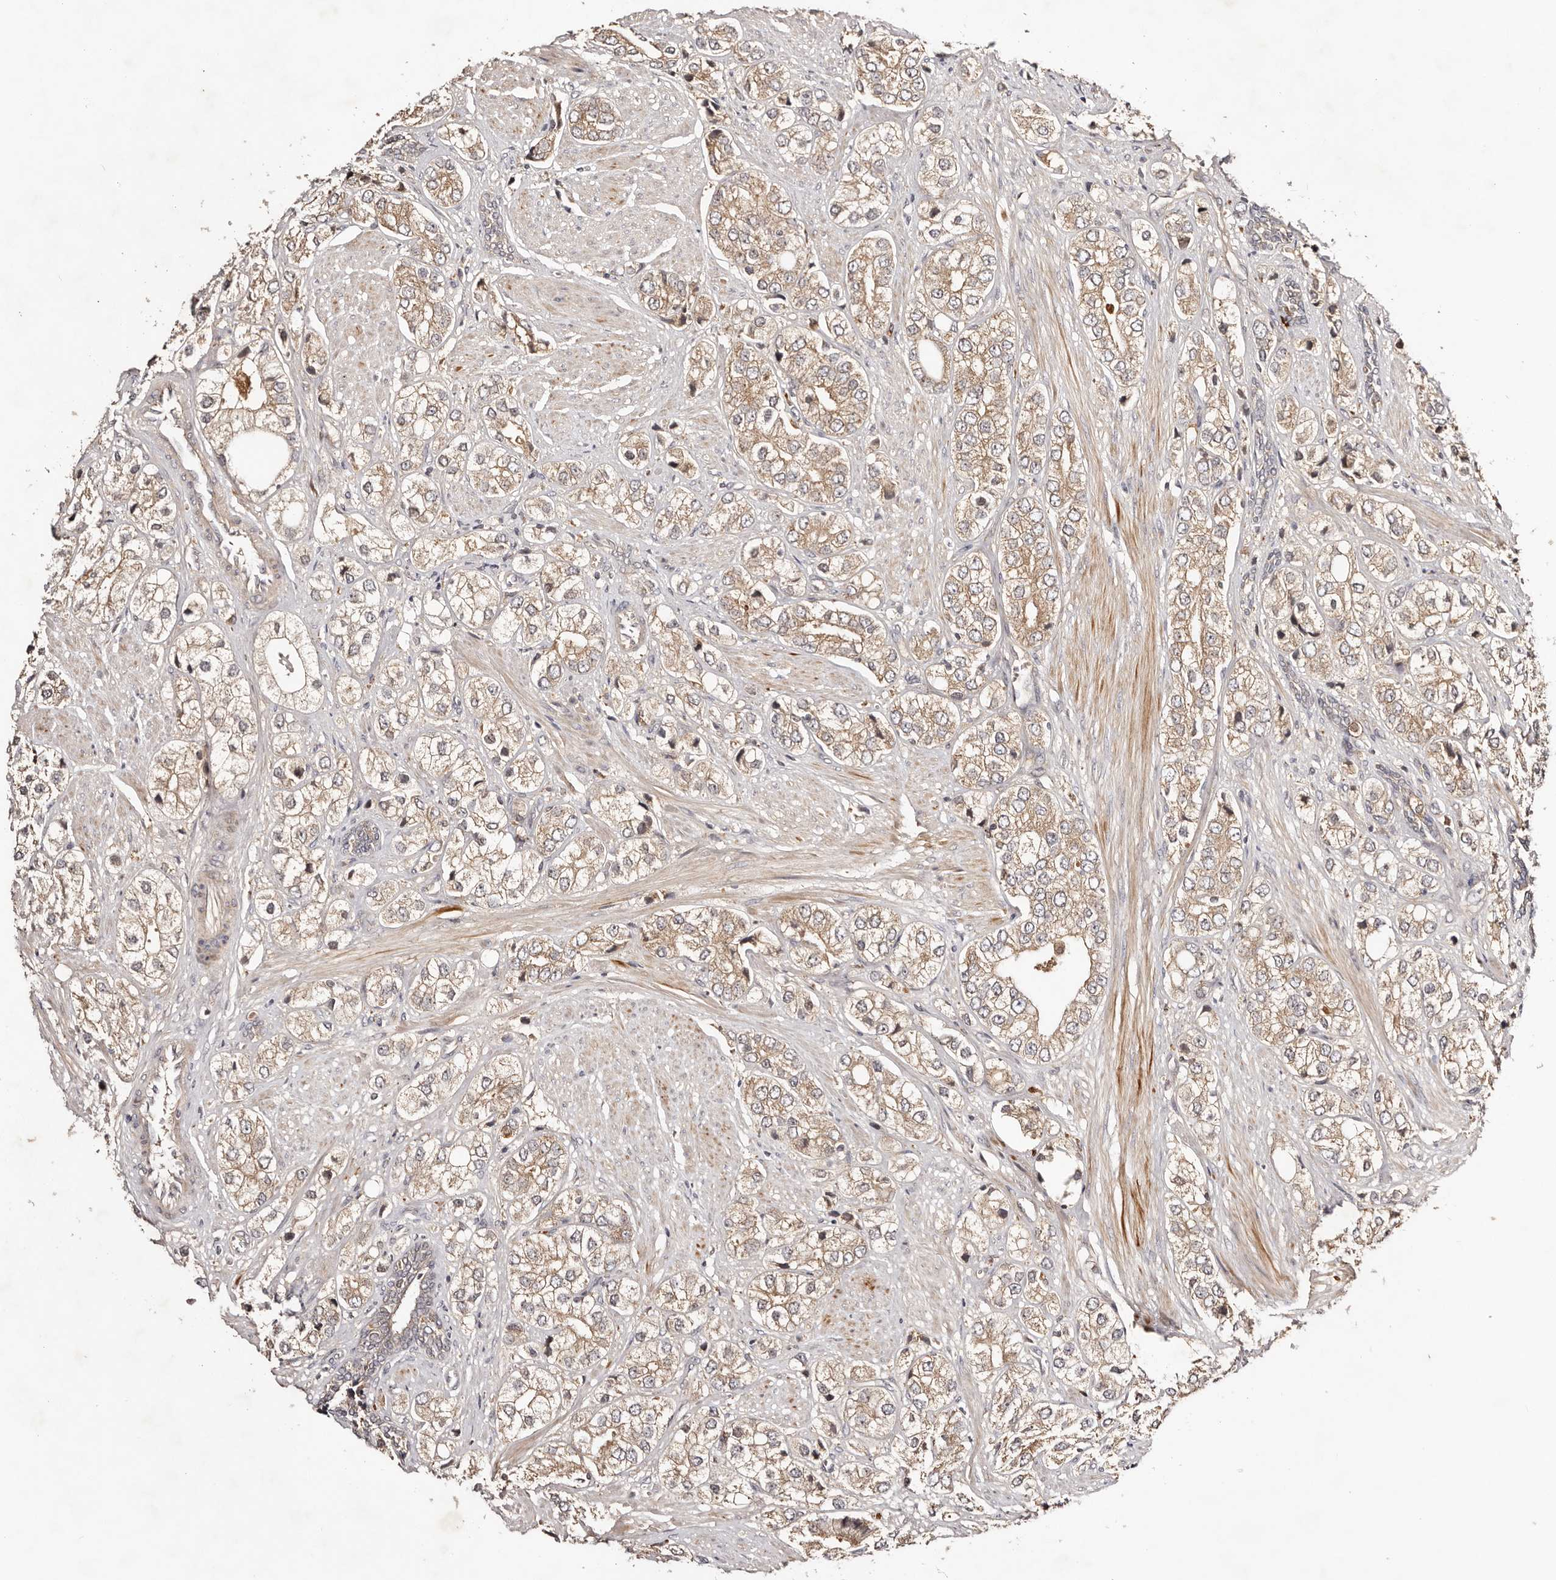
{"staining": {"intensity": "weak", "quantity": ">75%", "location": "cytoplasmic/membranous"}, "tissue": "prostate cancer", "cell_type": "Tumor cells", "image_type": "cancer", "snomed": [{"axis": "morphology", "description": "Adenocarcinoma, High grade"}, {"axis": "topography", "description": "Prostate"}], "caption": "DAB (3,3'-diaminobenzidine) immunohistochemical staining of human prostate cancer (high-grade adenocarcinoma) reveals weak cytoplasmic/membranous protein expression in about >75% of tumor cells.", "gene": "PKIB", "patient": {"sex": "male", "age": 50}}